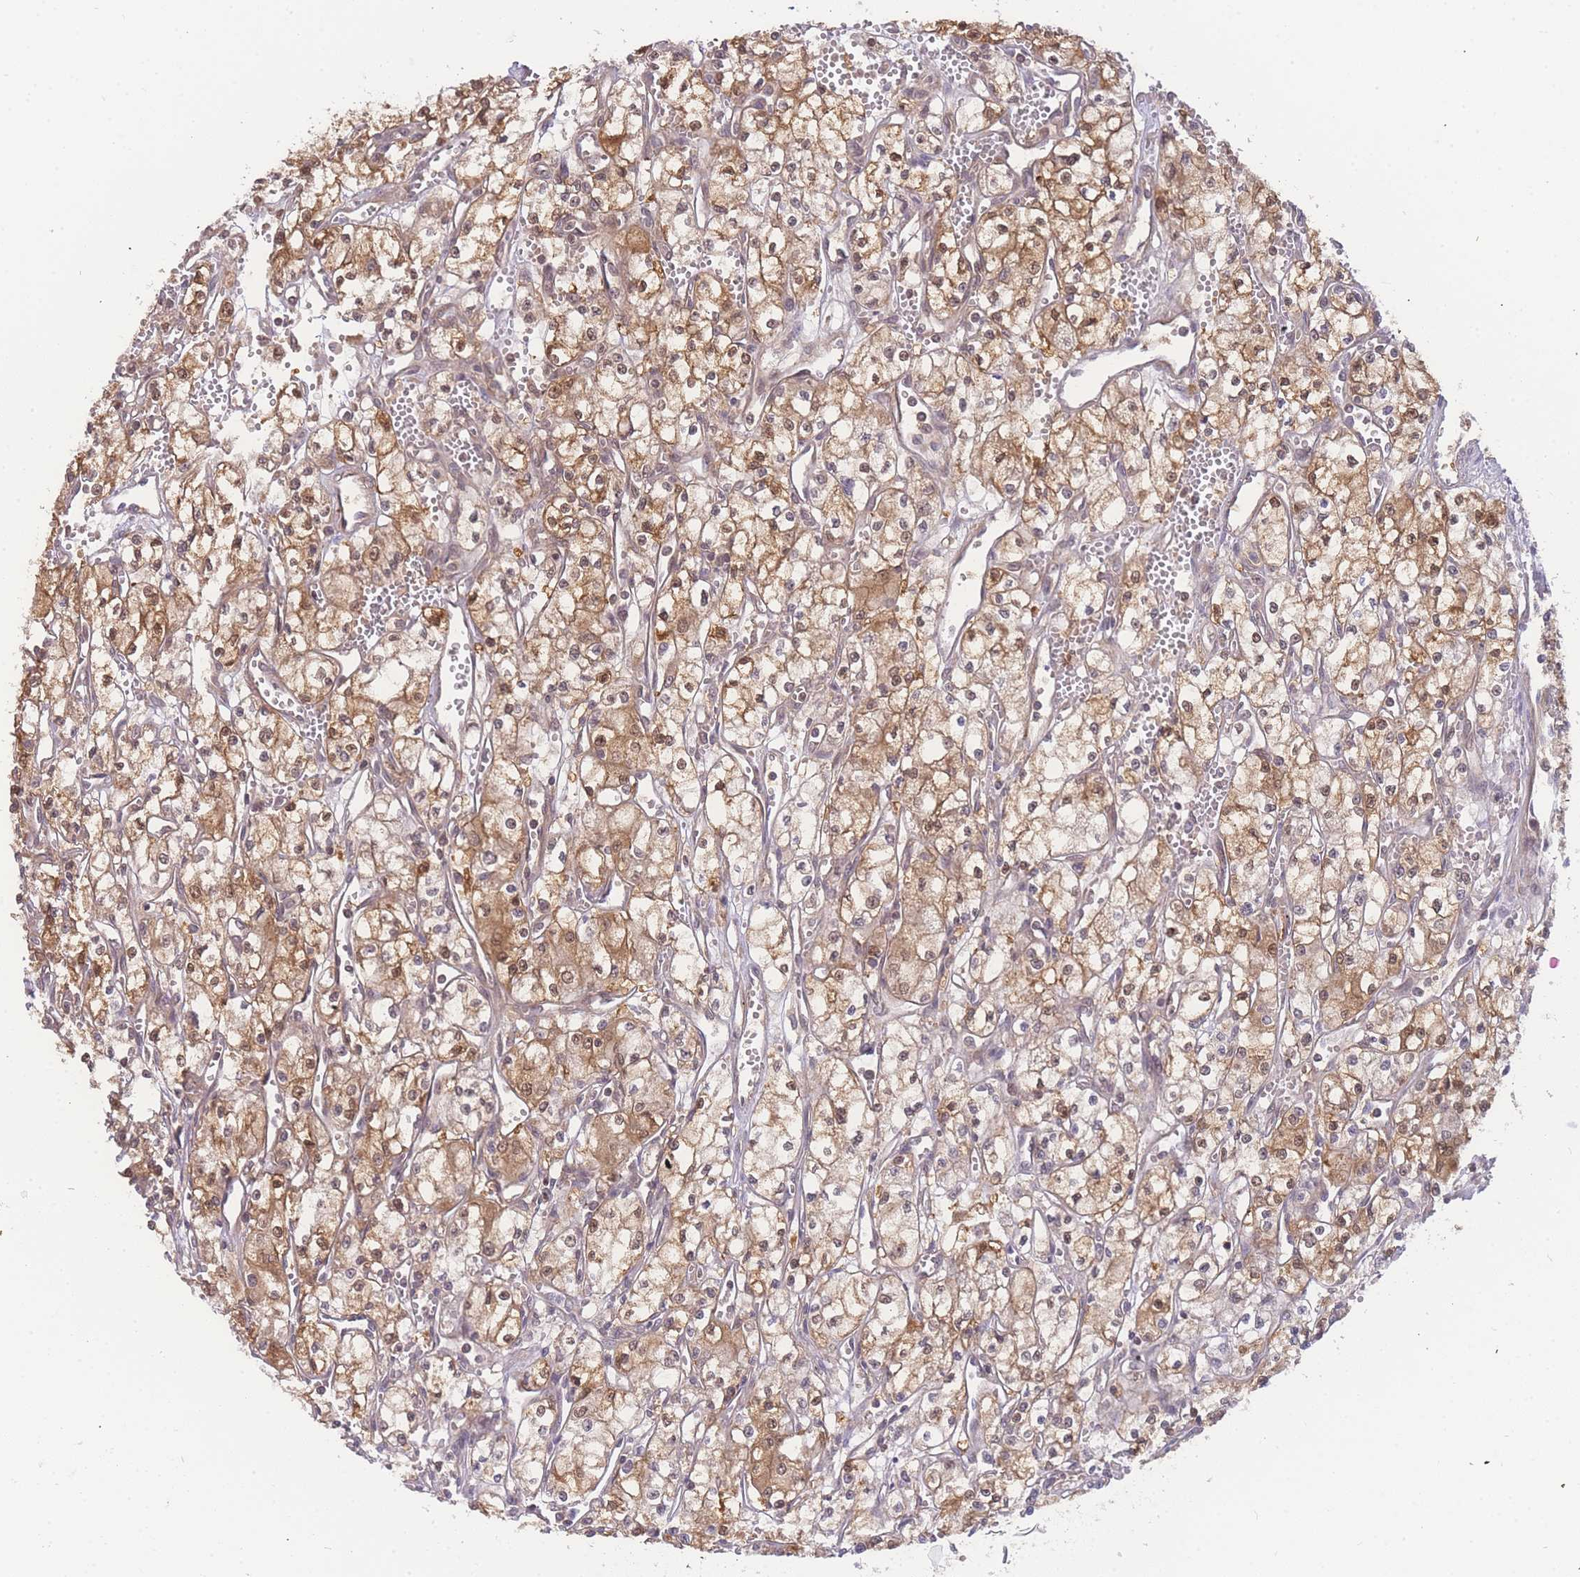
{"staining": {"intensity": "moderate", "quantity": ">75%", "location": "cytoplasmic/membranous,nuclear"}, "tissue": "renal cancer", "cell_type": "Tumor cells", "image_type": "cancer", "snomed": [{"axis": "morphology", "description": "Adenocarcinoma, NOS"}, {"axis": "topography", "description": "Kidney"}], "caption": "Human renal adenocarcinoma stained for a protein (brown) shows moderate cytoplasmic/membranous and nuclear positive expression in approximately >75% of tumor cells.", "gene": "KIAA1191", "patient": {"sex": "male", "age": 59}}